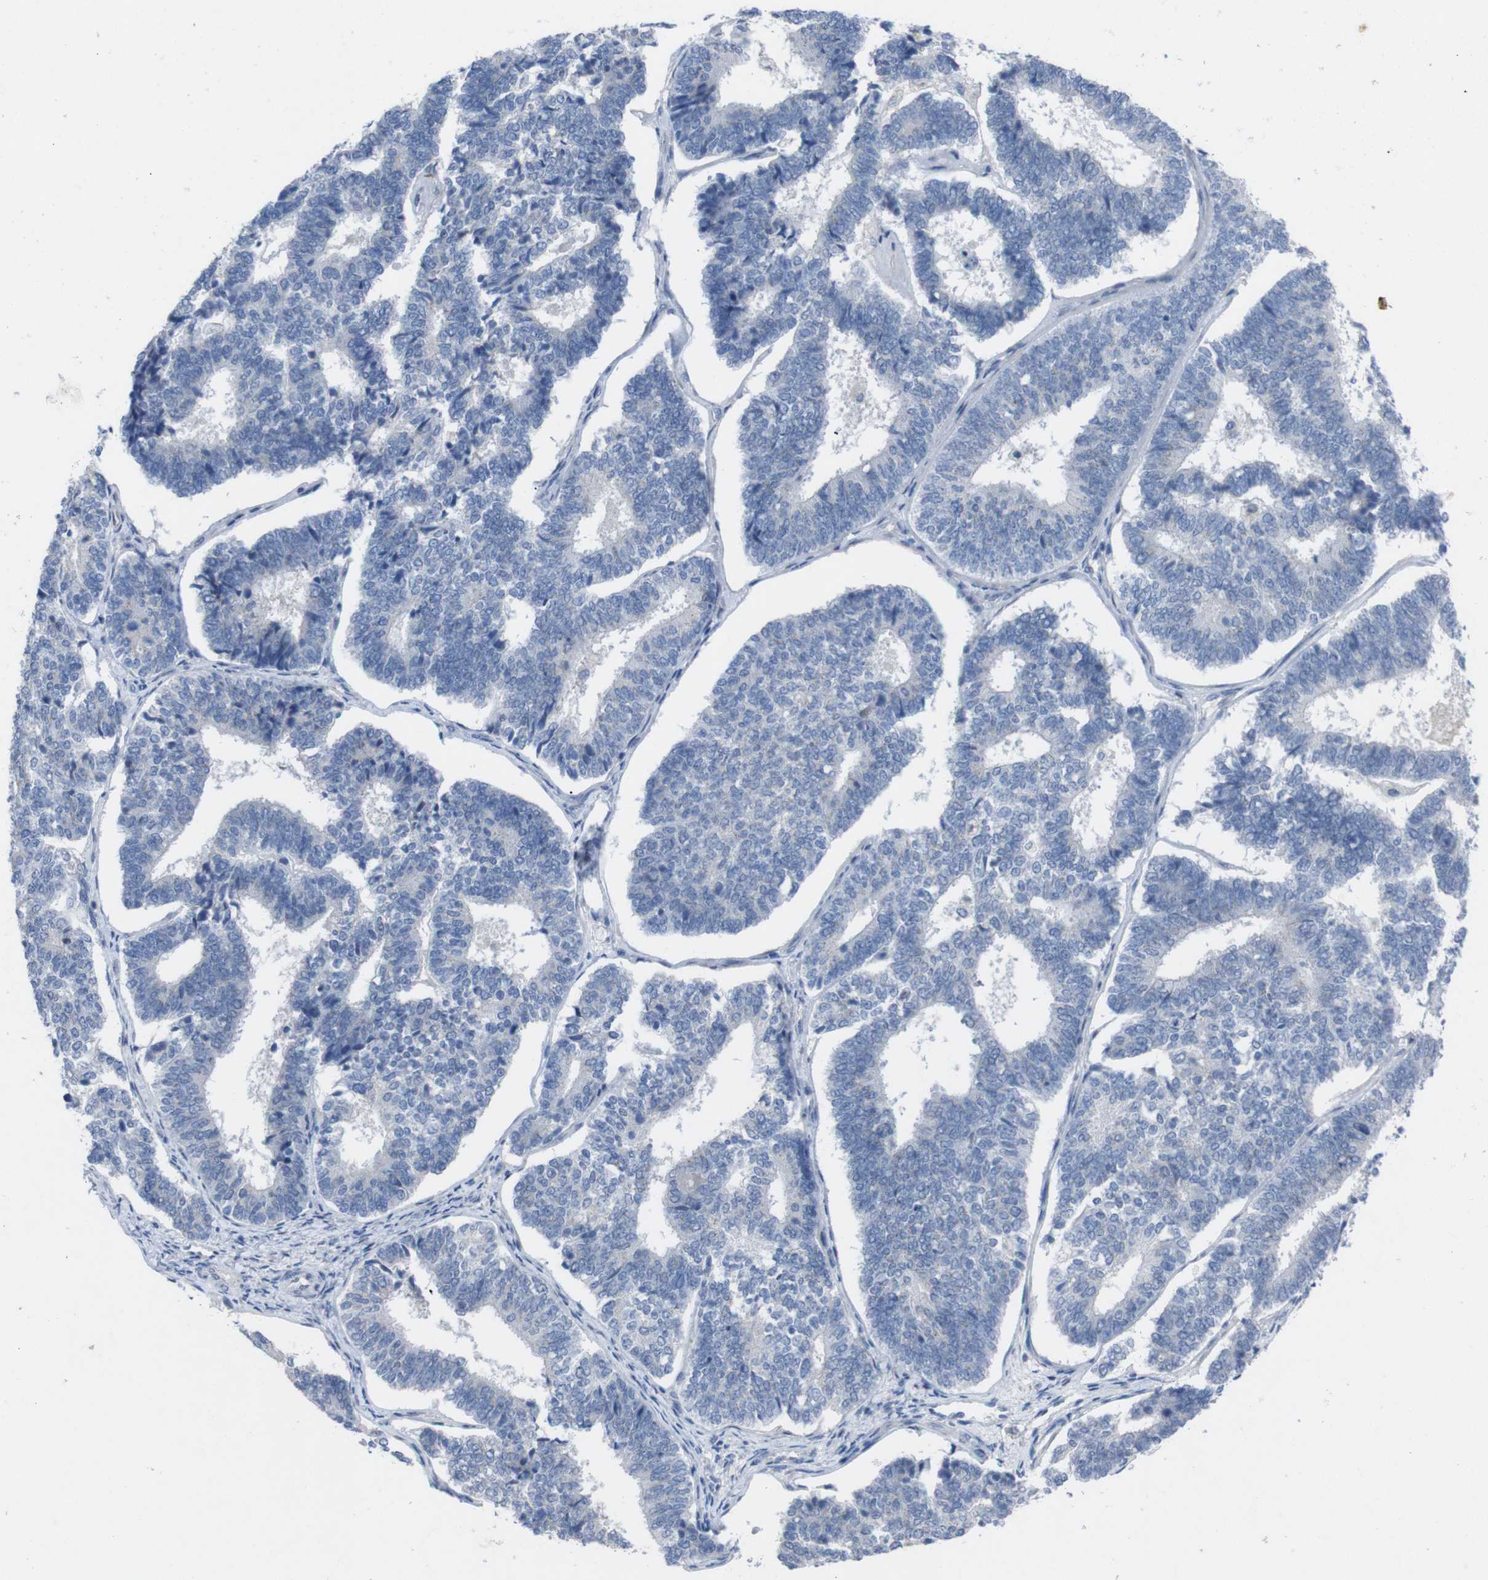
{"staining": {"intensity": "negative", "quantity": "none", "location": "none"}, "tissue": "endometrial cancer", "cell_type": "Tumor cells", "image_type": "cancer", "snomed": [{"axis": "morphology", "description": "Adenocarcinoma, NOS"}, {"axis": "topography", "description": "Endometrium"}], "caption": "A high-resolution micrograph shows immunohistochemistry staining of endometrial cancer, which exhibits no significant staining in tumor cells.", "gene": "IRF4", "patient": {"sex": "female", "age": 70}}